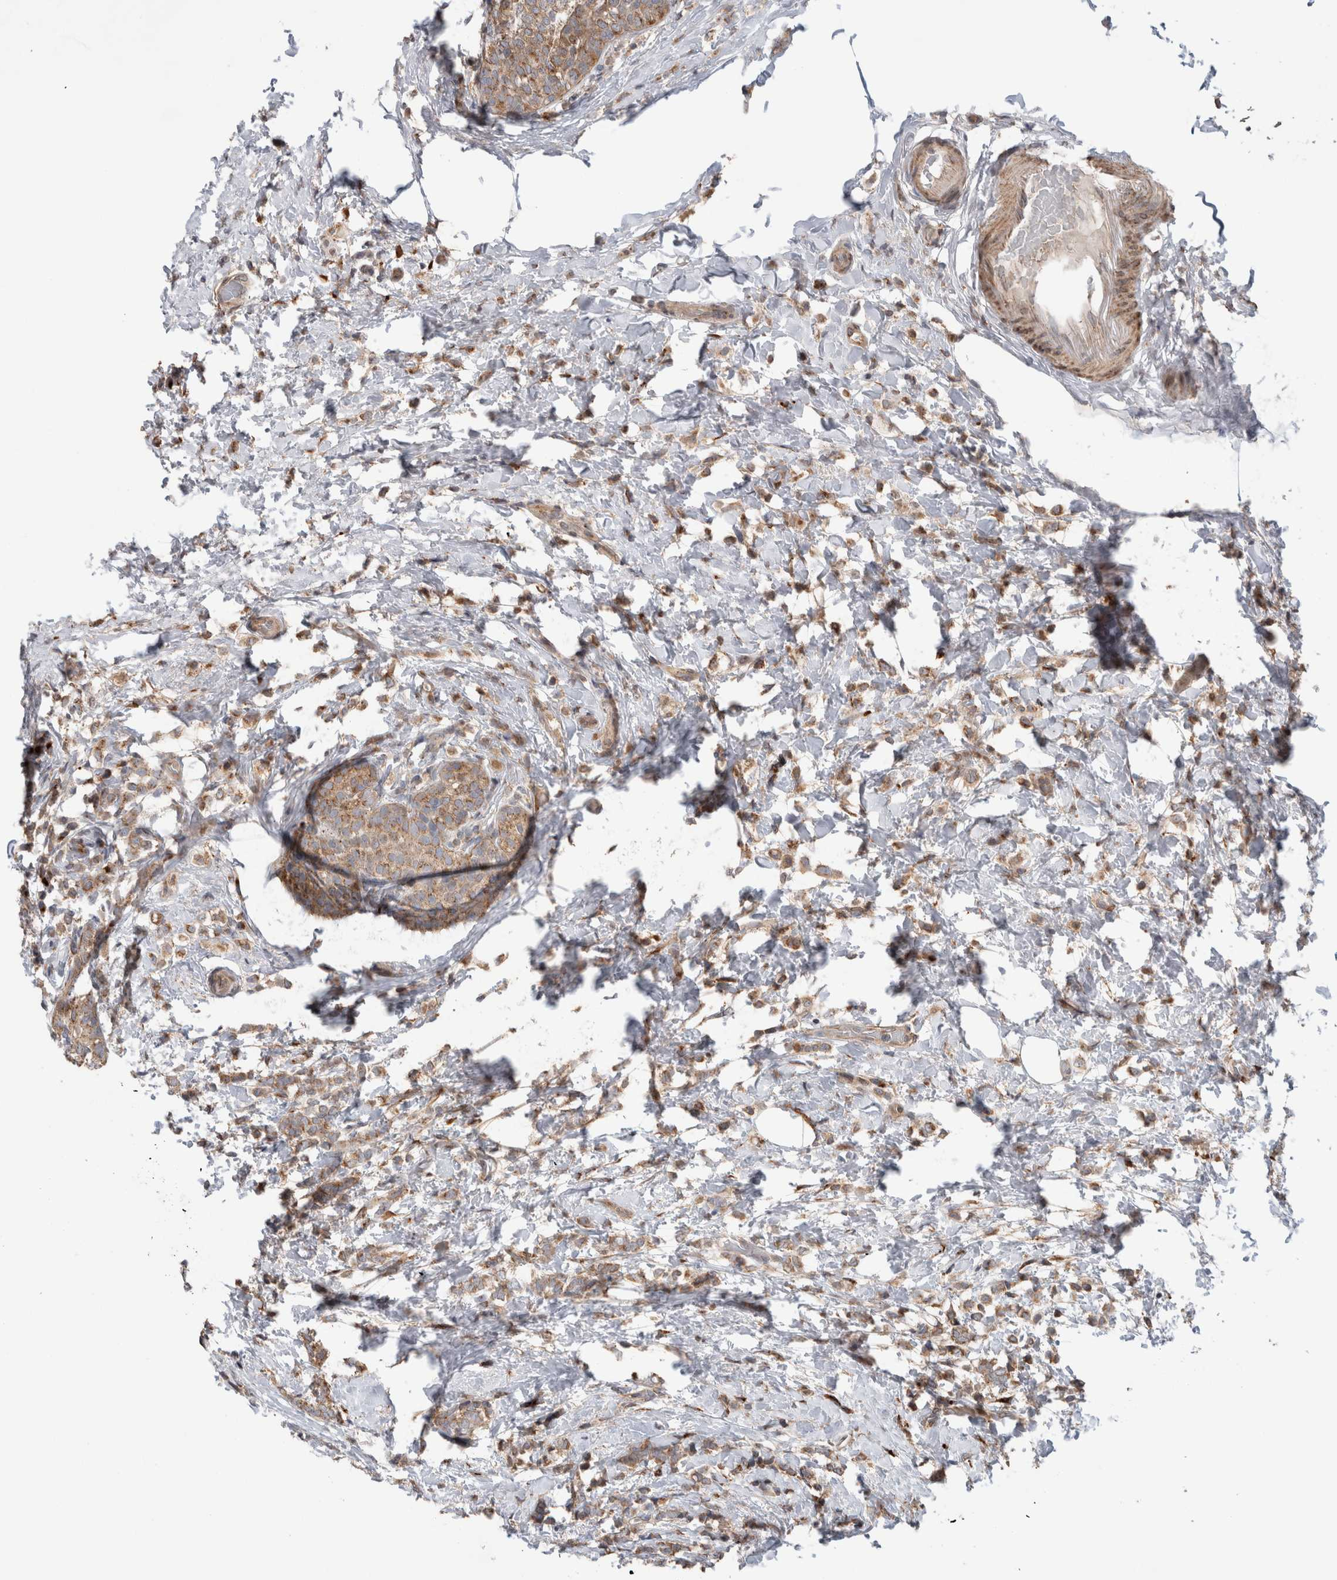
{"staining": {"intensity": "moderate", "quantity": ">75%", "location": "cytoplasmic/membranous"}, "tissue": "breast cancer", "cell_type": "Tumor cells", "image_type": "cancer", "snomed": [{"axis": "morphology", "description": "Lobular carcinoma"}, {"axis": "topography", "description": "Breast"}], "caption": "Human lobular carcinoma (breast) stained for a protein (brown) demonstrates moderate cytoplasmic/membranous positive positivity in about >75% of tumor cells.", "gene": "TRIM5", "patient": {"sex": "female", "age": 50}}